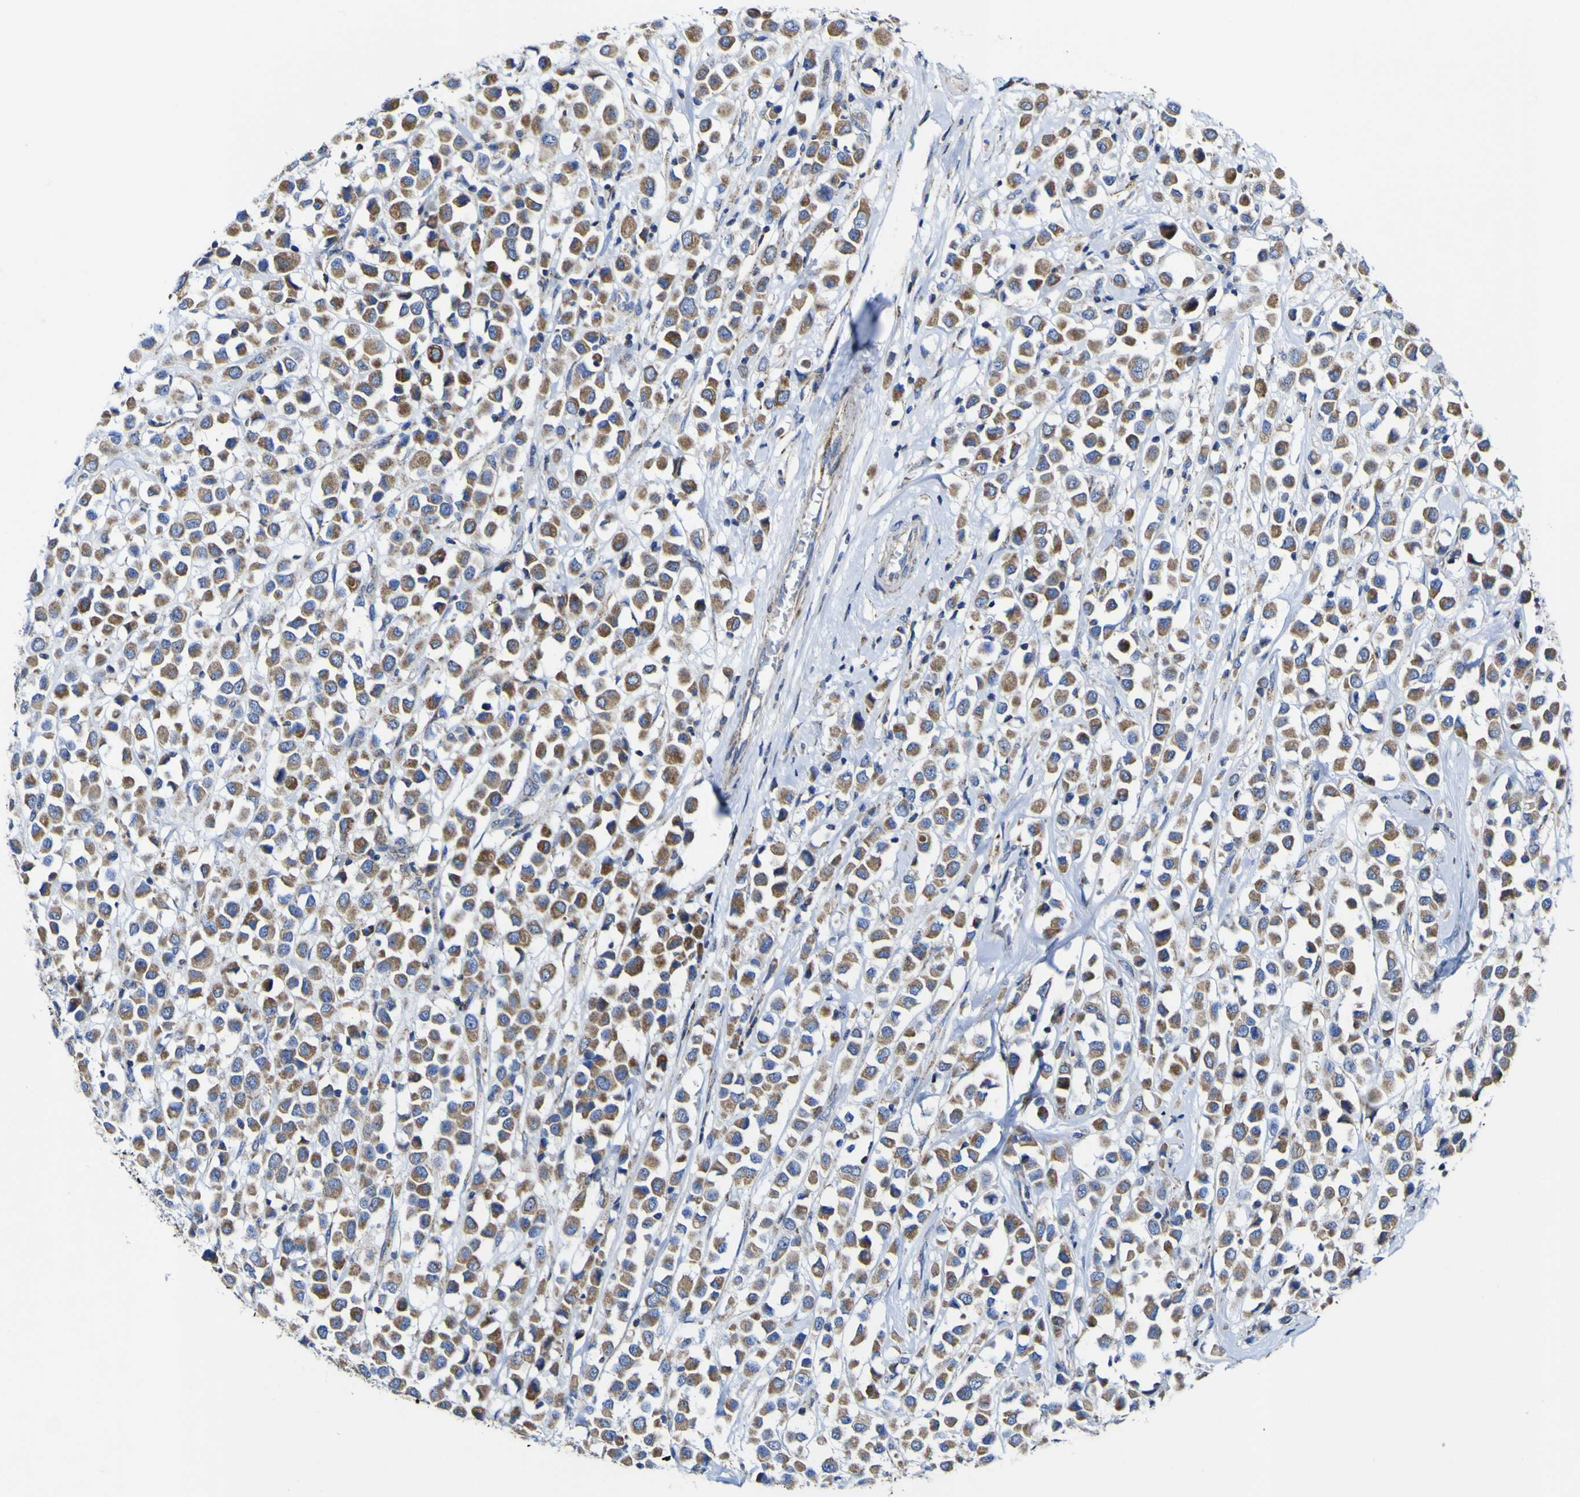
{"staining": {"intensity": "moderate", "quantity": ">75%", "location": "cytoplasmic/membranous"}, "tissue": "breast cancer", "cell_type": "Tumor cells", "image_type": "cancer", "snomed": [{"axis": "morphology", "description": "Duct carcinoma"}, {"axis": "topography", "description": "Breast"}], "caption": "Immunohistochemistry (IHC) image of neoplastic tissue: human breast cancer (intraductal carcinoma) stained using IHC exhibits medium levels of moderate protein expression localized specifically in the cytoplasmic/membranous of tumor cells, appearing as a cytoplasmic/membranous brown color.", "gene": "CCDC90B", "patient": {"sex": "female", "age": 61}}